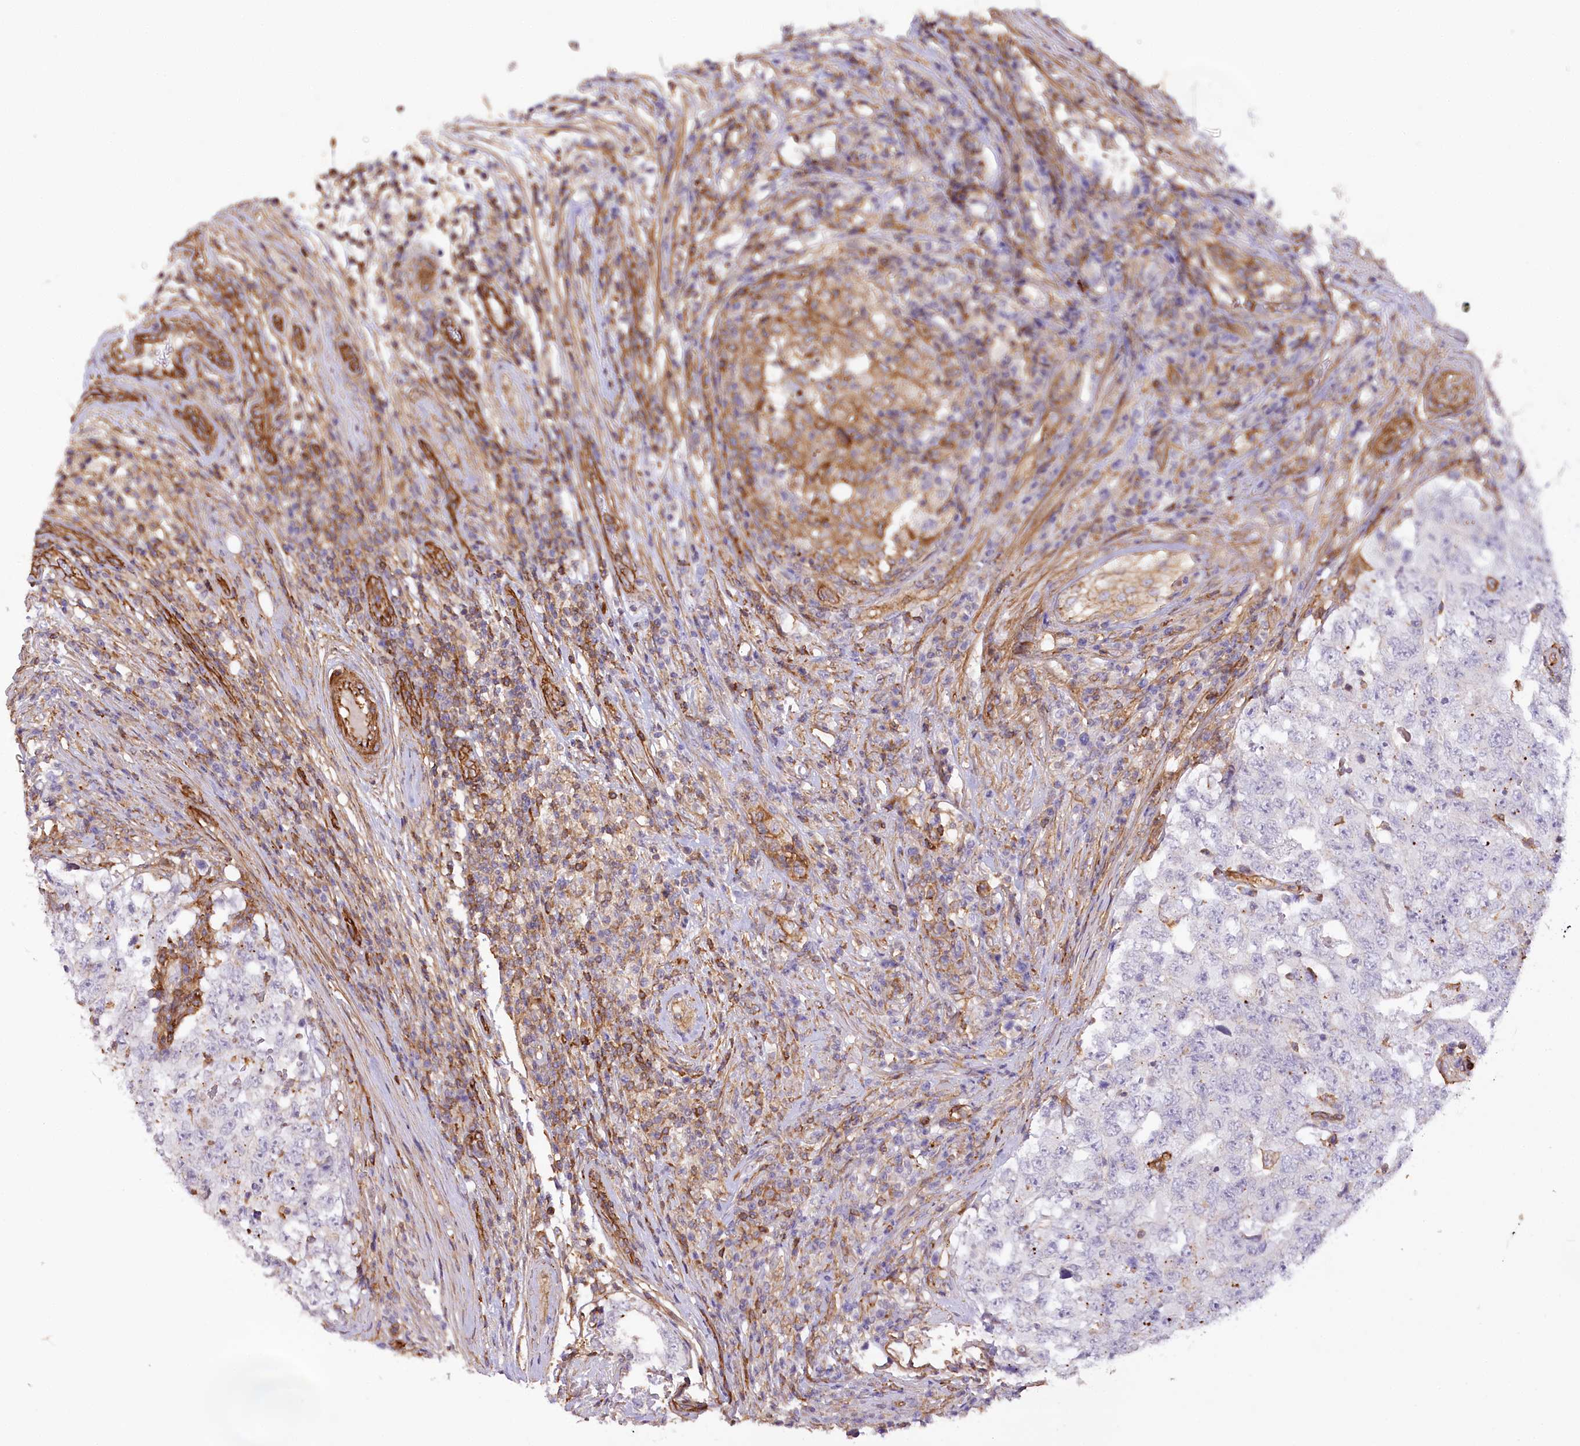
{"staining": {"intensity": "negative", "quantity": "none", "location": "none"}, "tissue": "testis cancer", "cell_type": "Tumor cells", "image_type": "cancer", "snomed": [{"axis": "morphology", "description": "Carcinoma, Embryonal, NOS"}, {"axis": "topography", "description": "Testis"}], "caption": "Testis cancer stained for a protein using immunohistochemistry (IHC) exhibits no expression tumor cells.", "gene": "SYNPO2", "patient": {"sex": "male", "age": 26}}